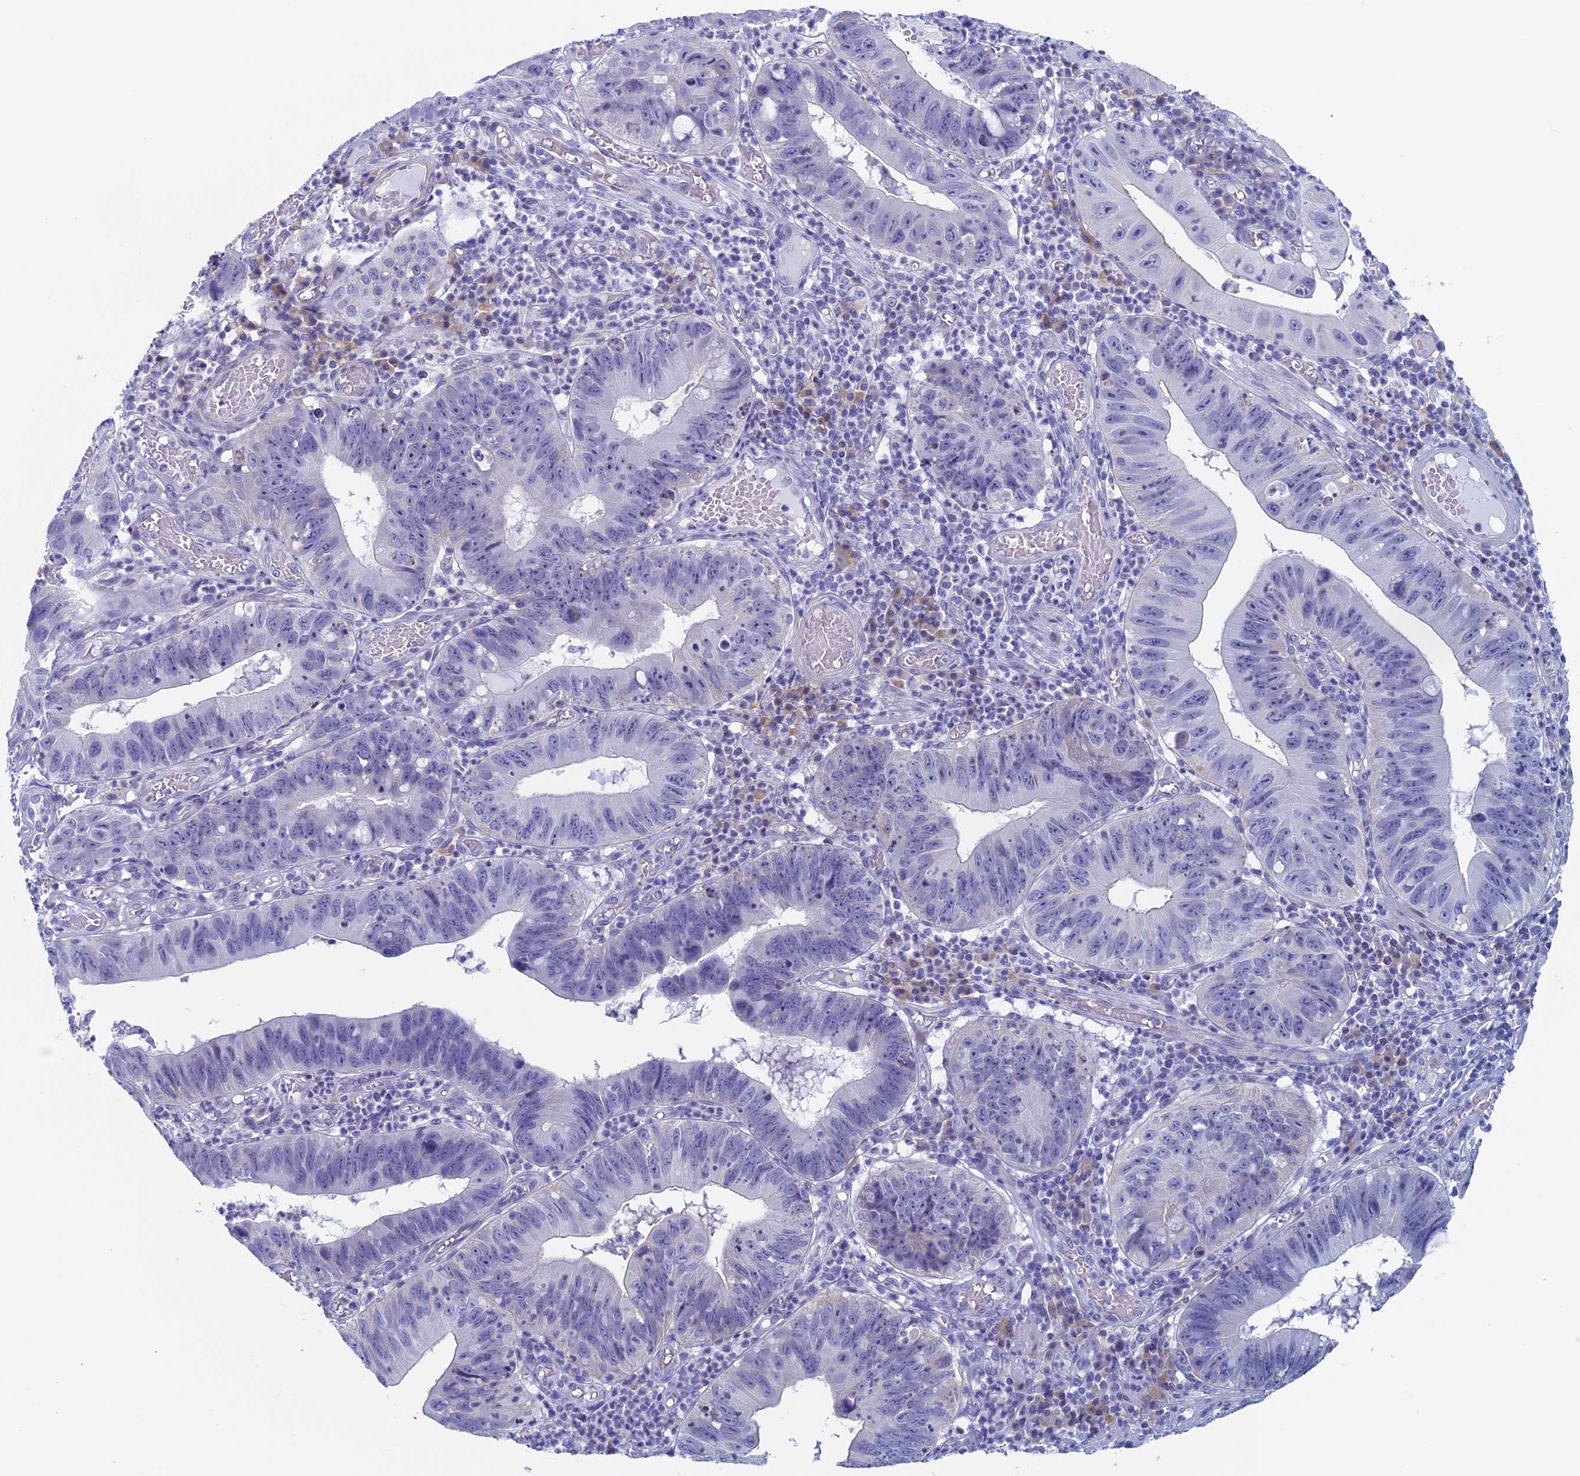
{"staining": {"intensity": "negative", "quantity": "none", "location": "none"}, "tissue": "stomach cancer", "cell_type": "Tumor cells", "image_type": "cancer", "snomed": [{"axis": "morphology", "description": "Adenocarcinoma, NOS"}, {"axis": "topography", "description": "Stomach"}], "caption": "Tumor cells are negative for protein expression in human stomach cancer (adenocarcinoma).", "gene": "MAGEB6", "patient": {"sex": "male", "age": 59}}